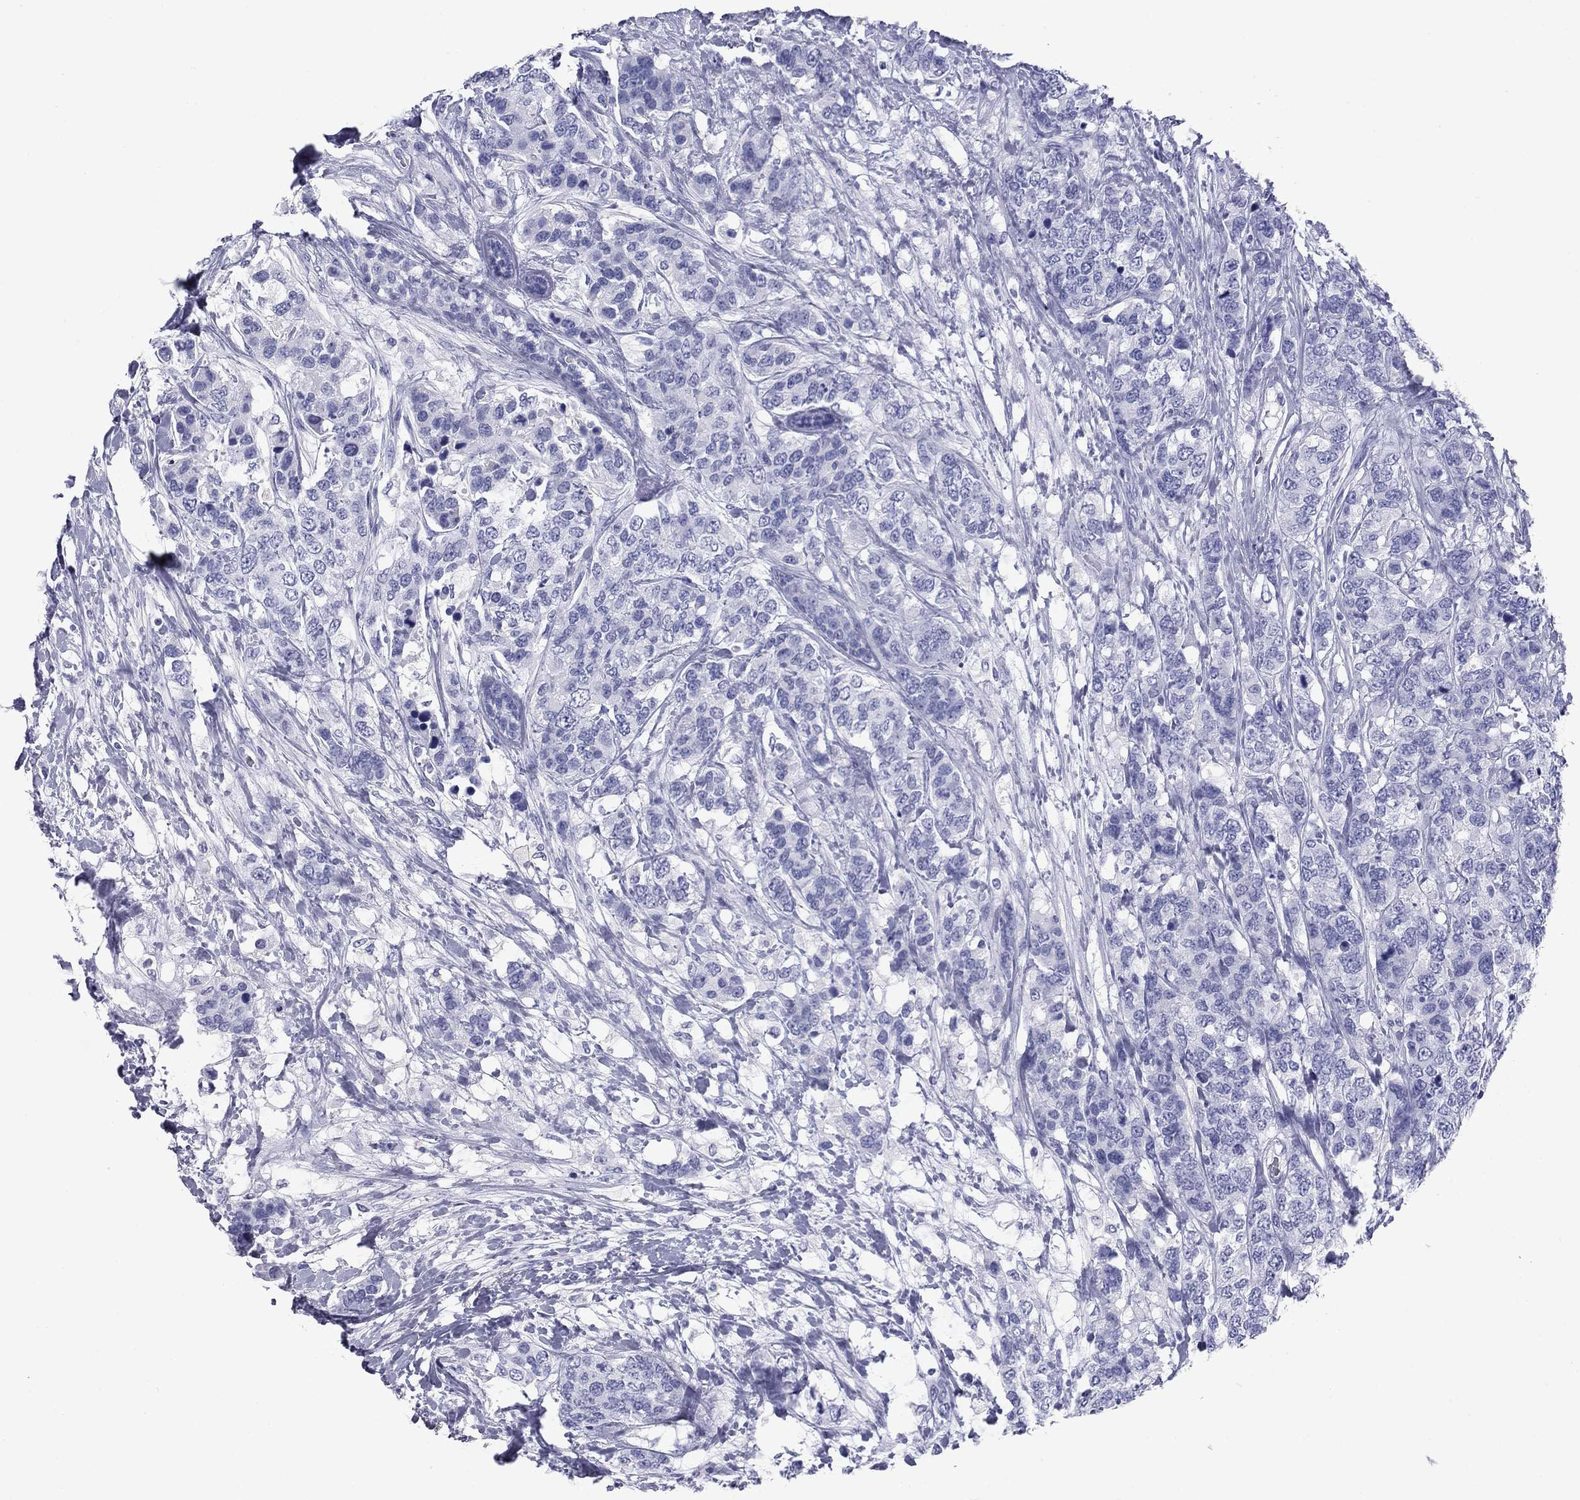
{"staining": {"intensity": "negative", "quantity": "none", "location": "none"}, "tissue": "breast cancer", "cell_type": "Tumor cells", "image_type": "cancer", "snomed": [{"axis": "morphology", "description": "Lobular carcinoma"}, {"axis": "topography", "description": "Breast"}], "caption": "Tumor cells show no significant protein positivity in breast cancer (lobular carcinoma).", "gene": "NPPA", "patient": {"sex": "female", "age": 59}}